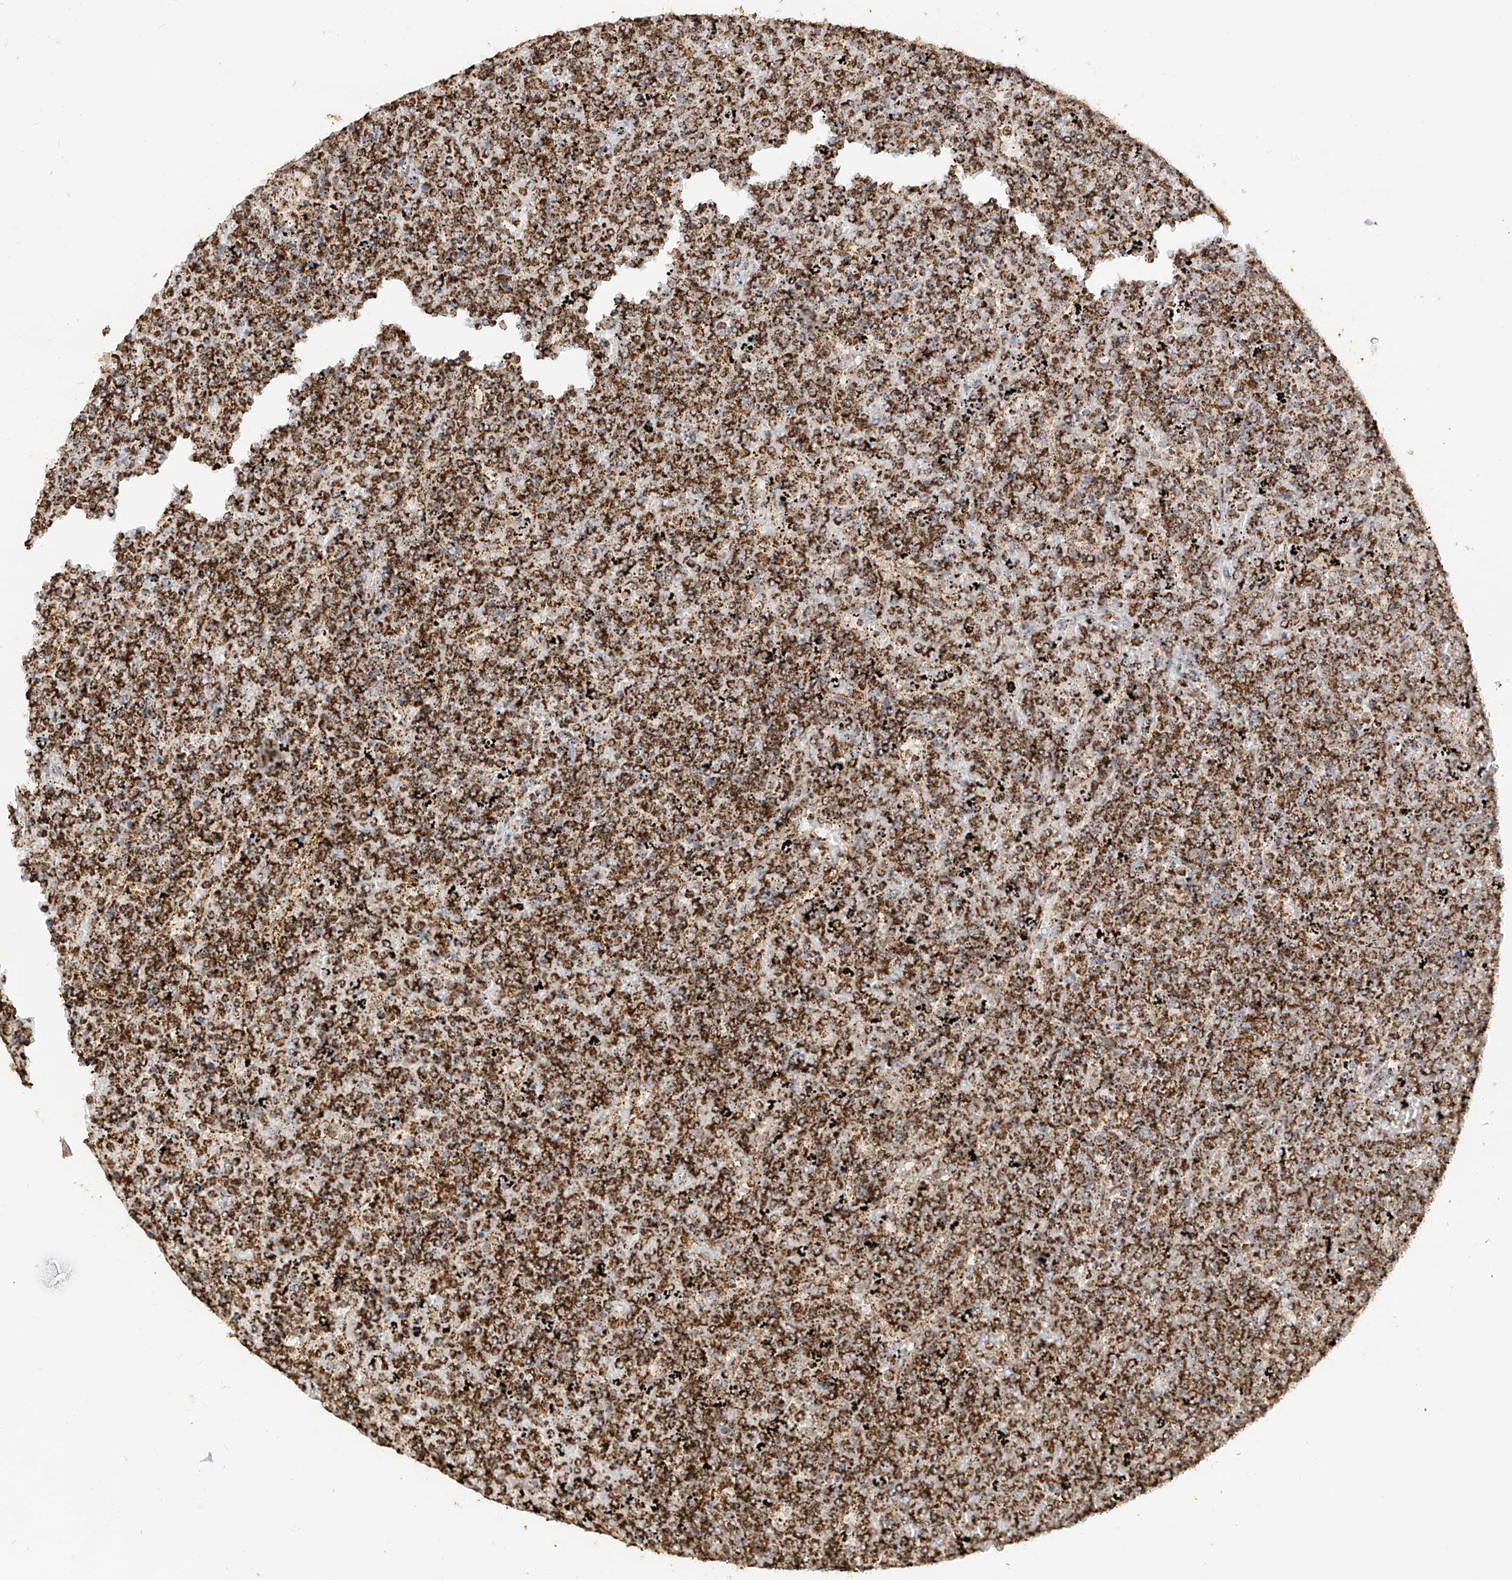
{"staining": {"intensity": "strong", "quantity": ">75%", "location": "cytoplasmic/membranous"}, "tissue": "lymphoma", "cell_type": "Tumor cells", "image_type": "cancer", "snomed": [{"axis": "morphology", "description": "Malignant lymphoma, non-Hodgkin's type, Low grade"}, {"axis": "topography", "description": "Spleen"}], "caption": "The immunohistochemical stain labels strong cytoplasmic/membranous staining in tumor cells of lymphoma tissue.", "gene": "MIPEP", "patient": {"sex": "female", "age": 19}}